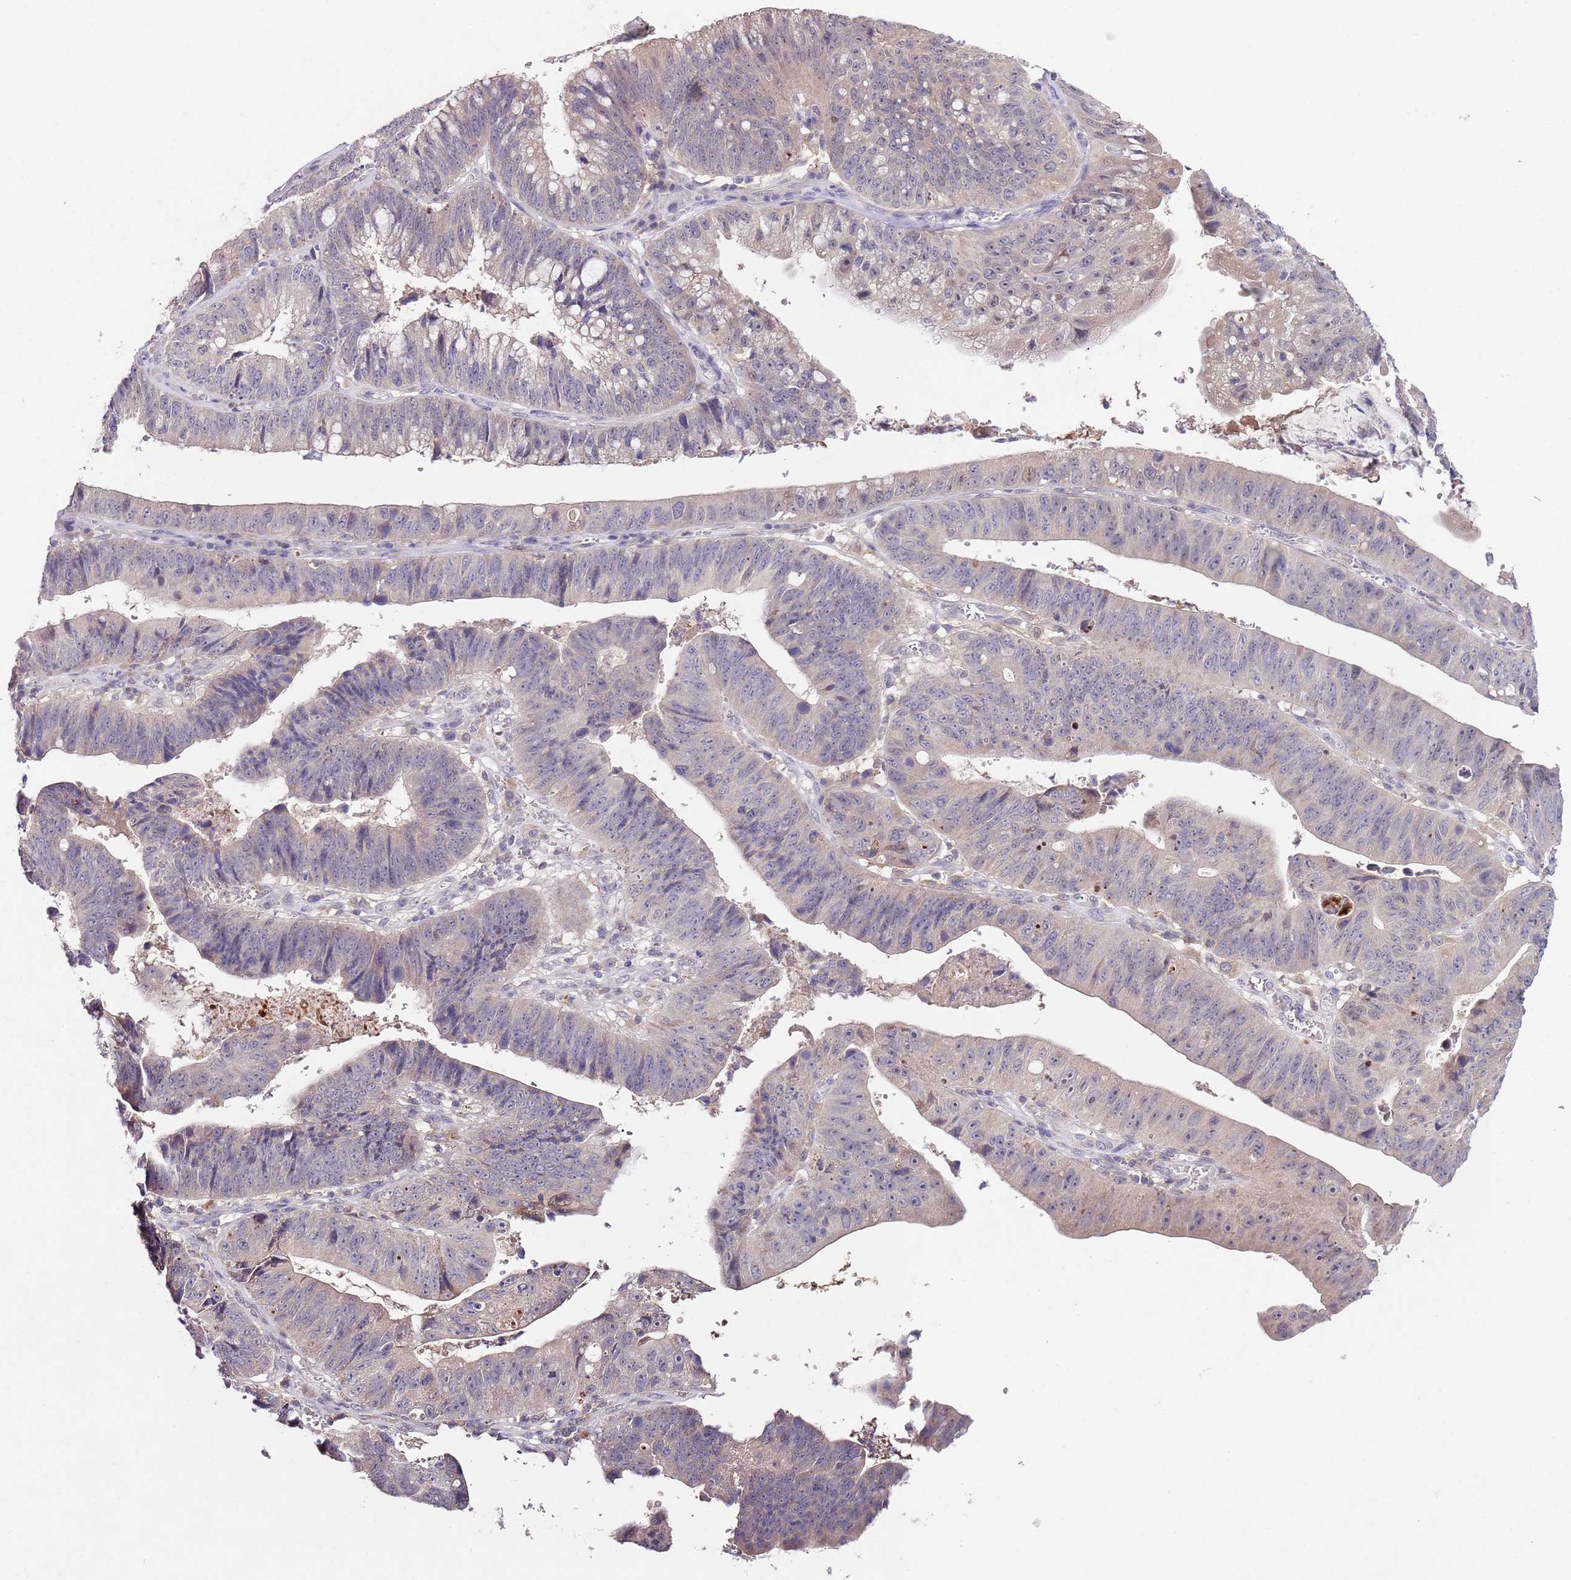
{"staining": {"intensity": "moderate", "quantity": "25%-75%", "location": "cytoplasmic/membranous"}, "tissue": "stomach cancer", "cell_type": "Tumor cells", "image_type": "cancer", "snomed": [{"axis": "morphology", "description": "Adenocarcinoma, NOS"}, {"axis": "topography", "description": "Stomach"}], "caption": "An IHC histopathology image of tumor tissue is shown. Protein staining in brown highlights moderate cytoplasmic/membranous positivity in stomach cancer (adenocarcinoma) within tumor cells. (brown staining indicates protein expression, while blue staining denotes nuclei).", "gene": "NRDE2", "patient": {"sex": "male", "age": 59}}